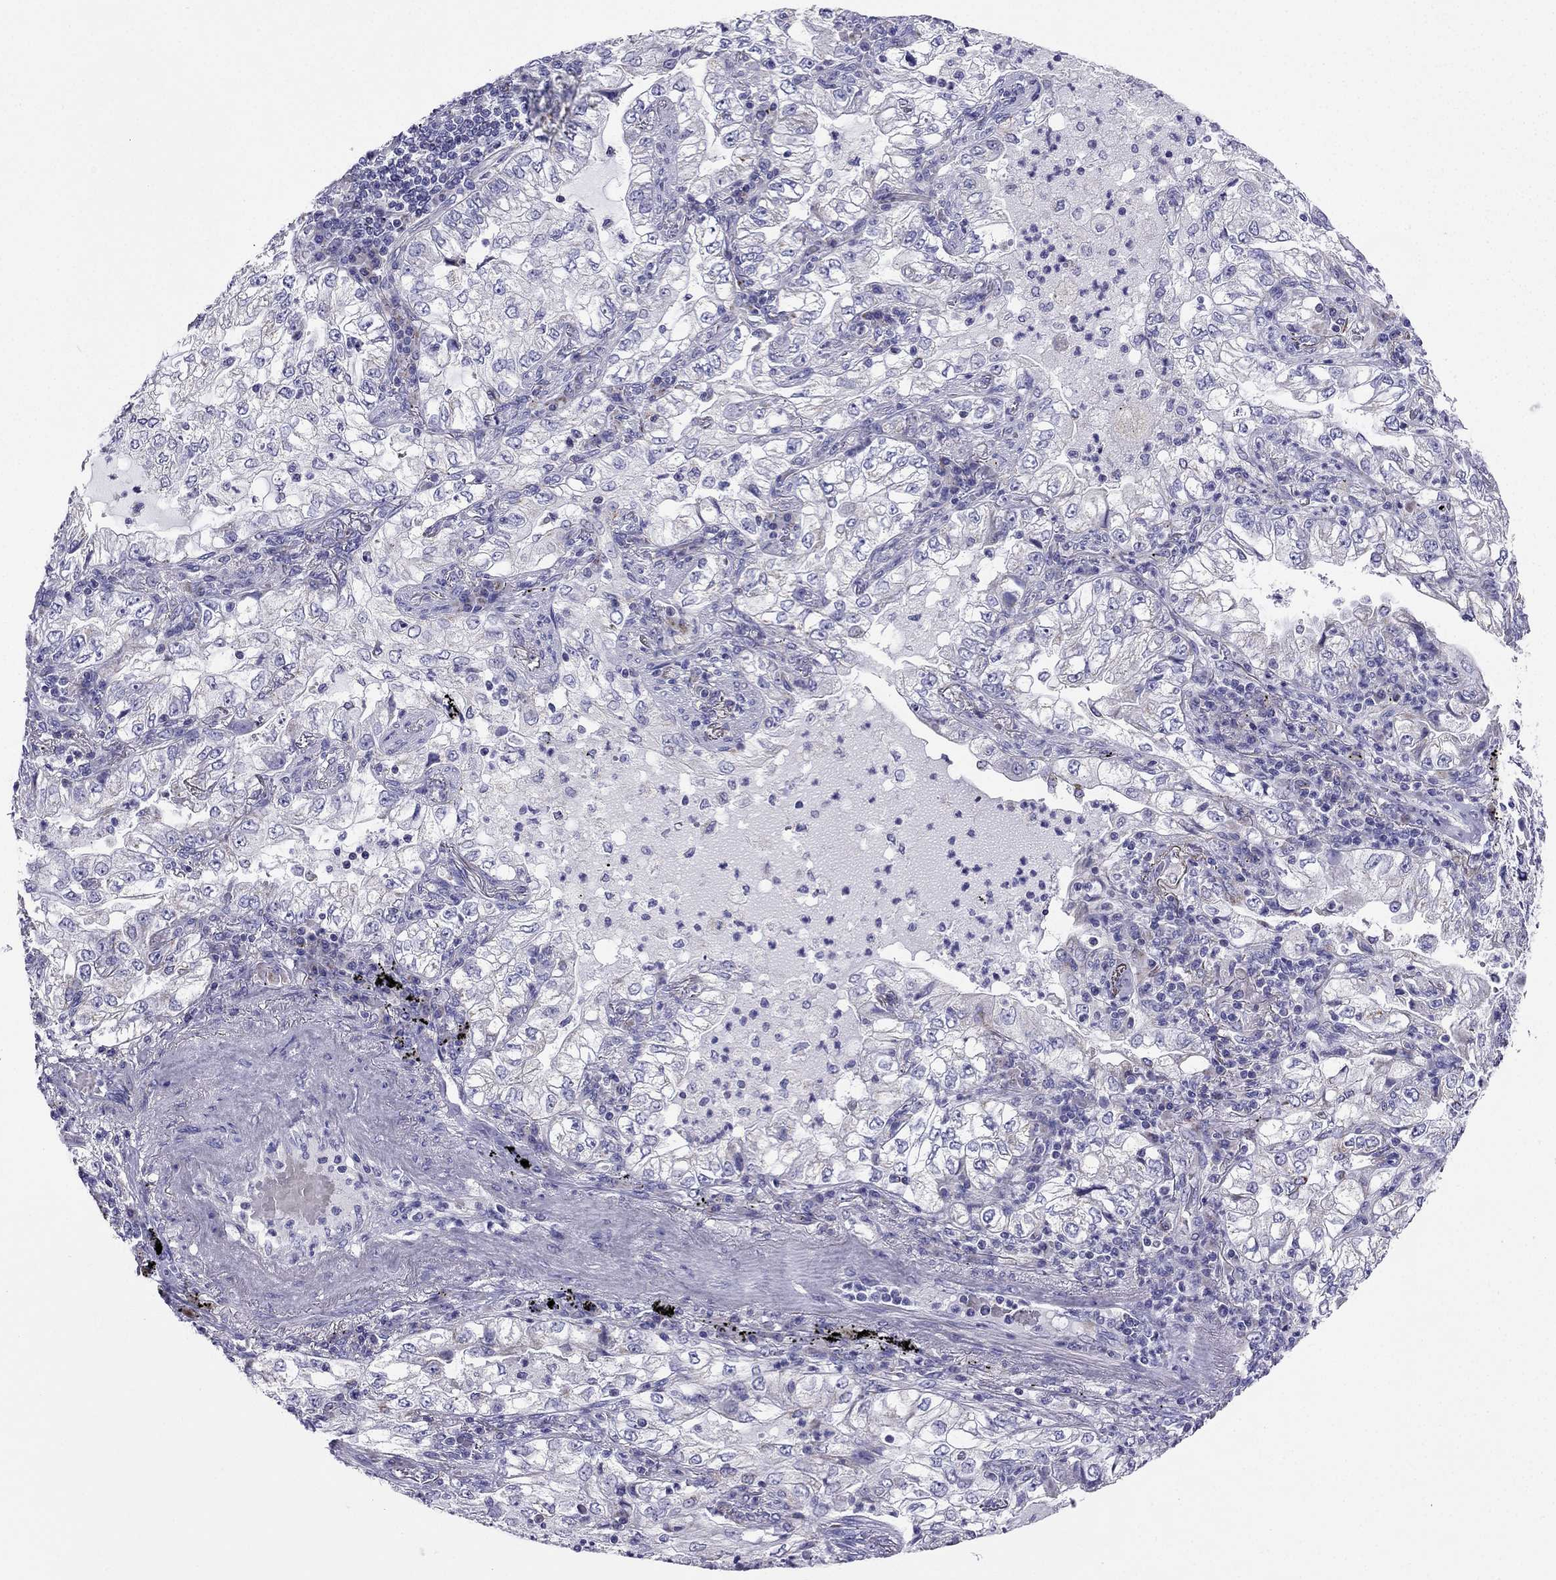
{"staining": {"intensity": "negative", "quantity": "none", "location": "none"}, "tissue": "lung cancer", "cell_type": "Tumor cells", "image_type": "cancer", "snomed": [{"axis": "morphology", "description": "Adenocarcinoma, NOS"}, {"axis": "topography", "description": "Lung"}], "caption": "An IHC image of lung cancer is shown. There is no staining in tumor cells of lung cancer. (Immunohistochemistry (ihc), brightfield microscopy, high magnification).", "gene": "KIF5A", "patient": {"sex": "female", "age": 73}}